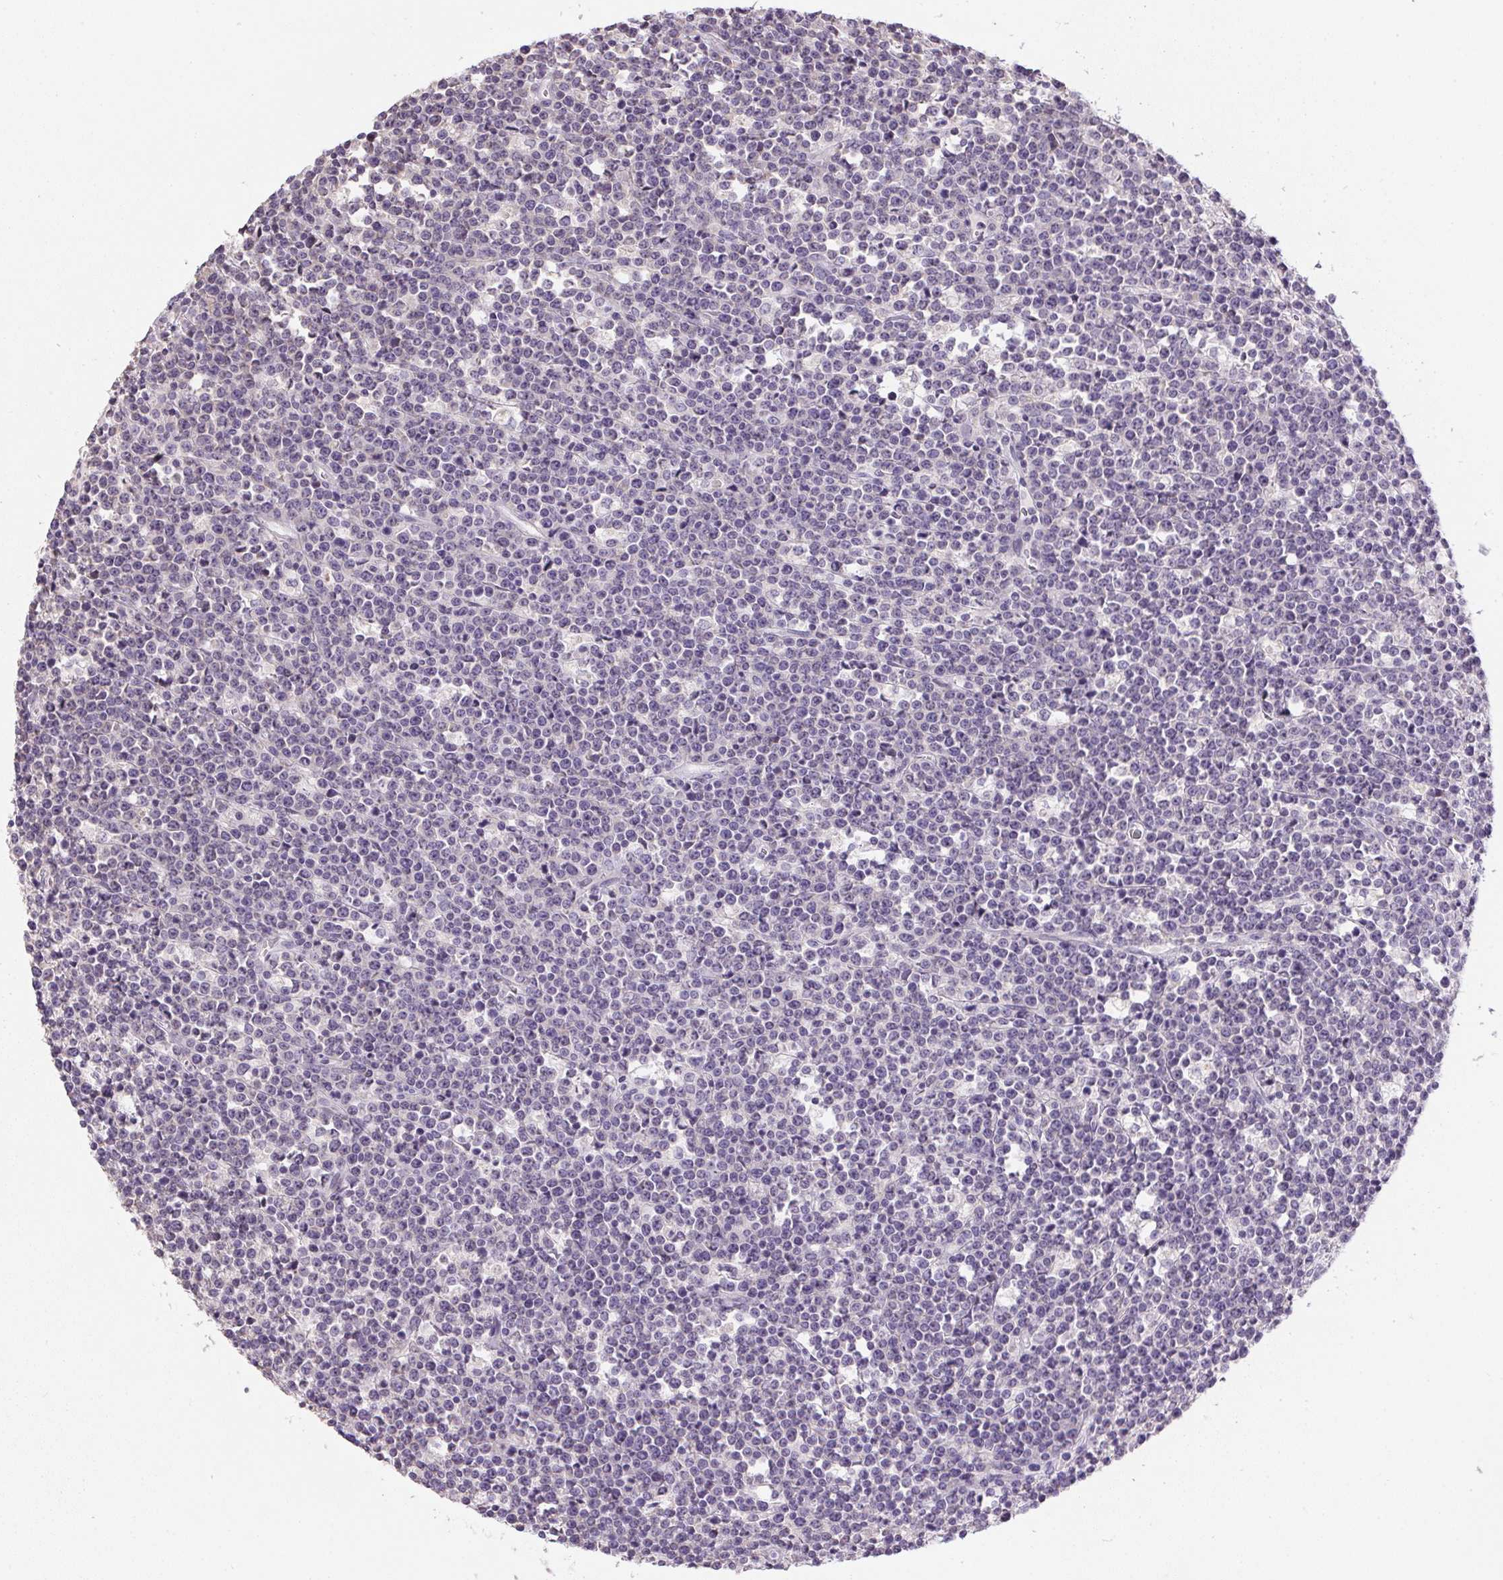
{"staining": {"intensity": "negative", "quantity": "none", "location": "none"}, "tissue": "lymphoma", "cell_type": "Tumor cells", "image_type": "cancer", "snomed": [{"axis": "morphology", "description": "Malignant lymphoma, non-Hodgkin's type, High grade"}, {"axis": "topography", "description": "Ovary"}], "caption": "This is an immunohistochemistry (IHC) photomicrograph of lymphoma. There is no positivity in tumor cells.", "gene": "SPACA9", "patient": {"sex": "female", "age": 56}}